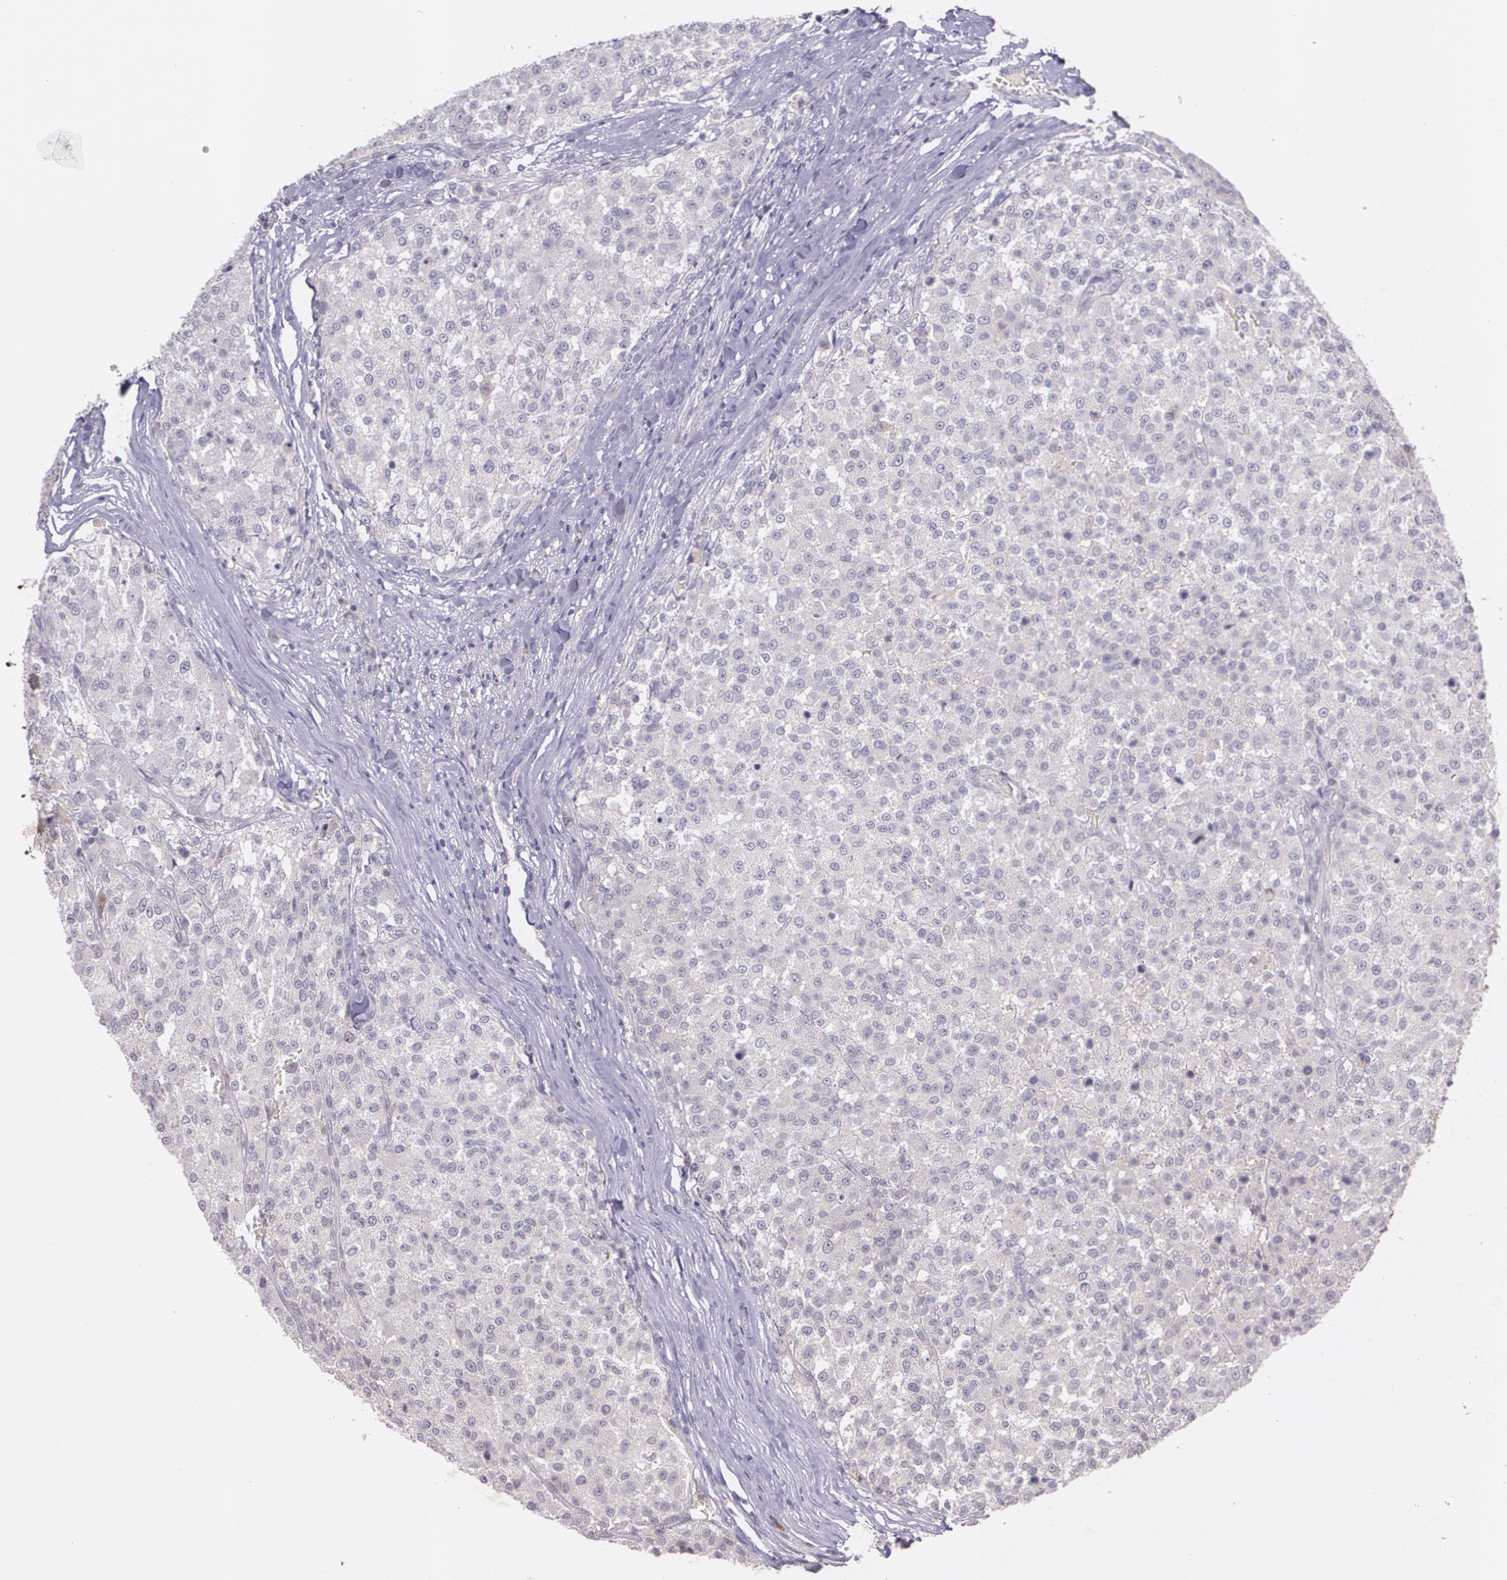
{"staining": {"intensity": "weak", "quantity": ">75%", "location": "cytoplasmic/membranous"}, "tissue": "testis cancer", "cell_type": "Tumor cells", "image_type": "cancer", "snomed": [{"axis": "morphology", "description": "Seminoma, NOS"}, {"axis": "topography", "description": "Testis"}], "caption": "Weak cytoplasmic/membranous positivity is seen in about >75% of tumor cells in testis cancer (seminoma).", "gene": "TM4SF1", "patient": {"sex": "male", "age": 59}}